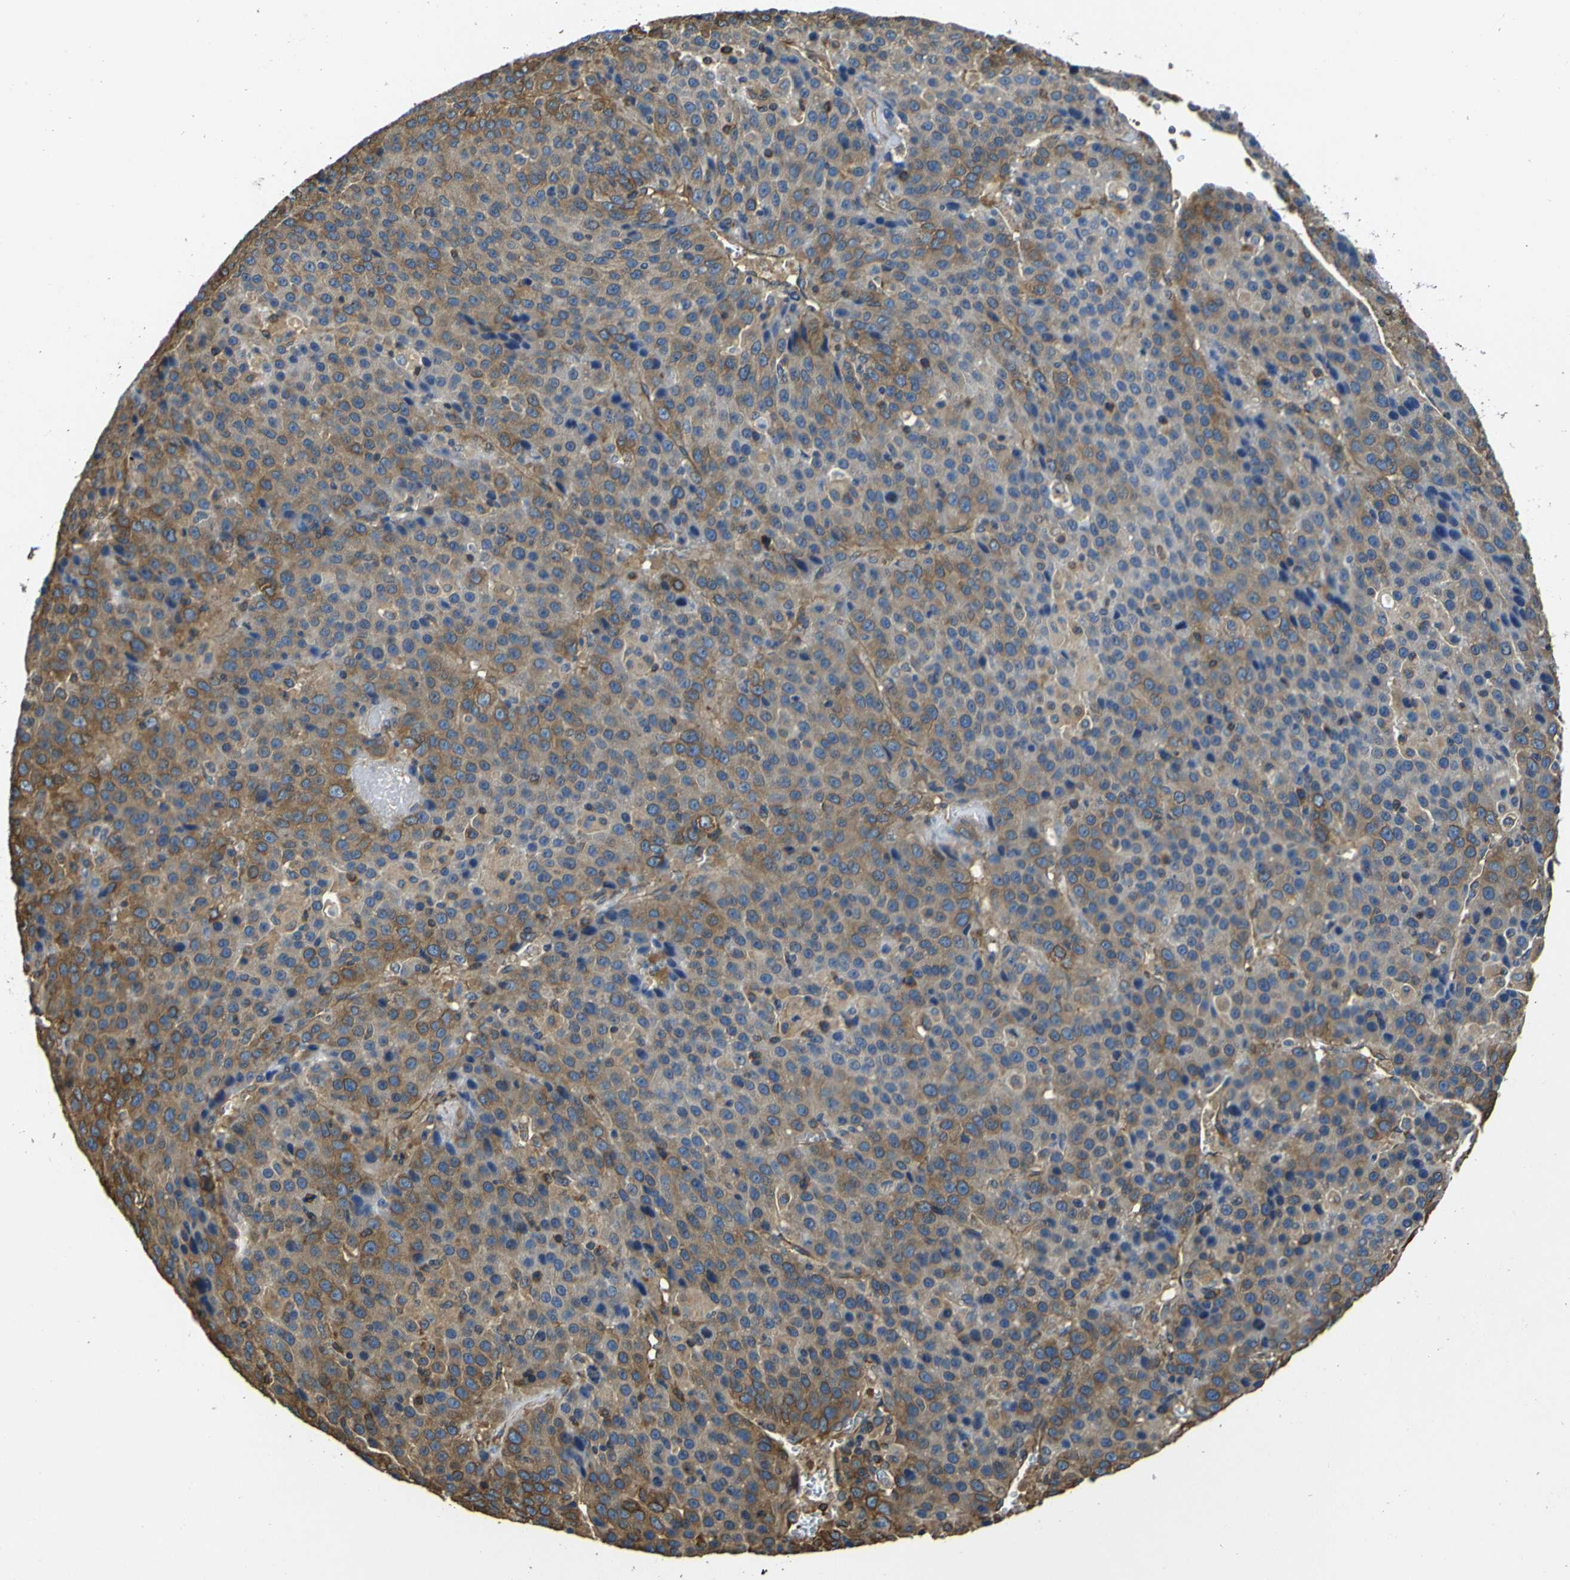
{"staining": {"intensity": "moderate", "quantity": ">75%", "location": "cytoplasmic/membranous"}, "tissue": "liver cancer", "cell_type": "Tumor cells", "image_type": "cancer", "snomed": [{"axis": "morphology", "description": "Carcinoma, Hepatocellular, NOS"}, {"axis": "topography", "description": "Liver"}], "caption": "An immunohistochemistry image of neoplastic tissue is shown. Protein staining in brown labels moderate cytoplasmic/membranous positivity in liver hepatocellular carcinoma within tumor cells.", "gene": "TUBB", "patient": {"sex": "female", "age": 53}}